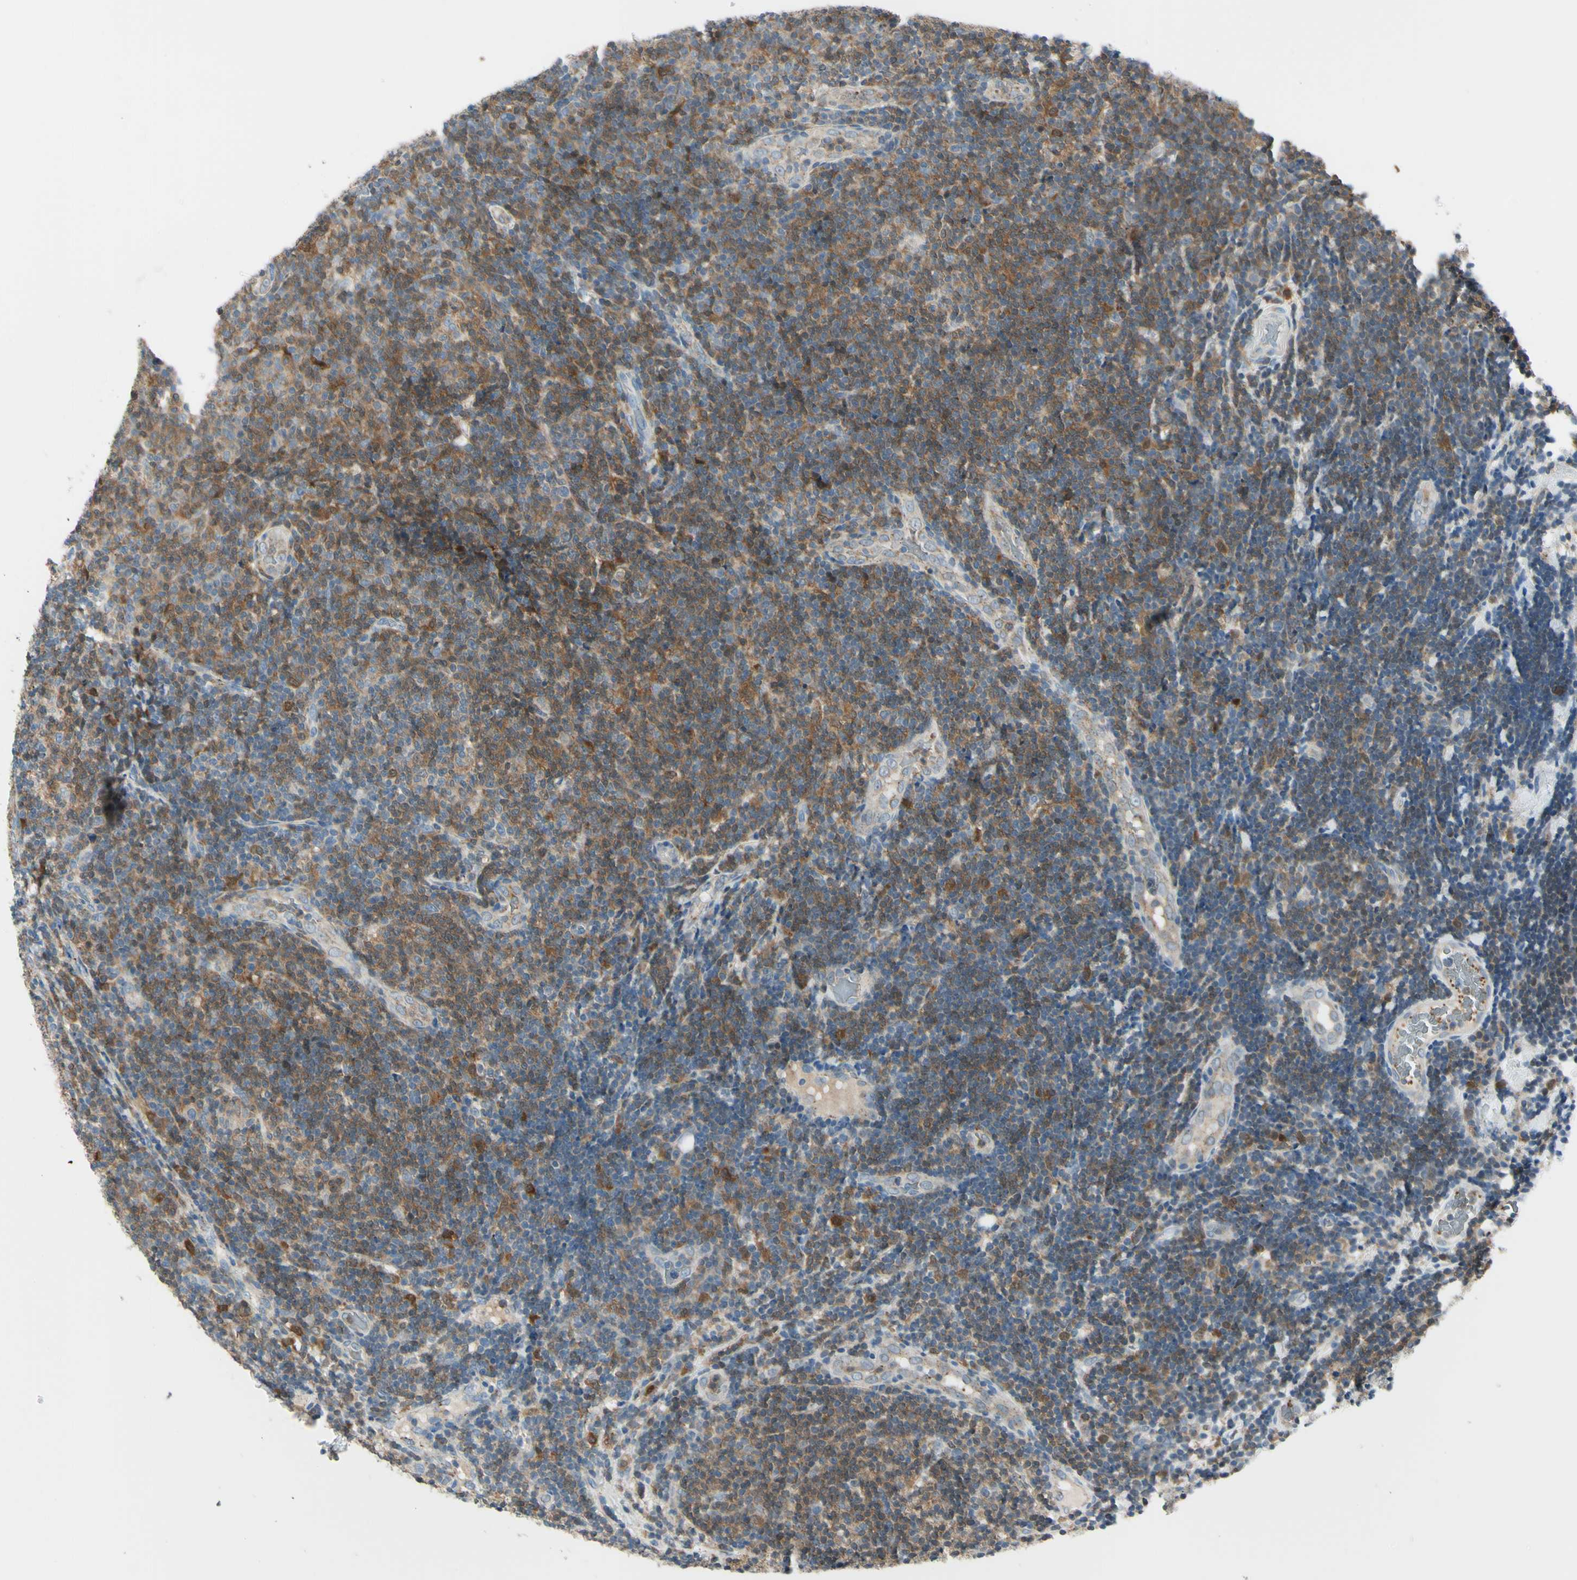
{"staining": {"intensity": "moderate", "quantity": ">75%", "location": "cytoplasmic/membranous"}, "tissue": "lymphoma", "cell_type": "Tumor cells", "image_type": "cancer", "snomed": [{"axis": "morphology", "description": "Malignant lymphoma, non-Hodgkin's type, Low grade"}, {"axis": "topography", "description": "Lymph node"}], "caption": "IHC photomicrograph of low-grade malignant lymphoma, non-Hodgkin's type stained for a protein (brown), which displays medium levels of moderate cytoplasmic/membranous staining in about >75% of tumor cells.", "gene": "CYRIB", "patient": {"sex": "male", "age": 83}}